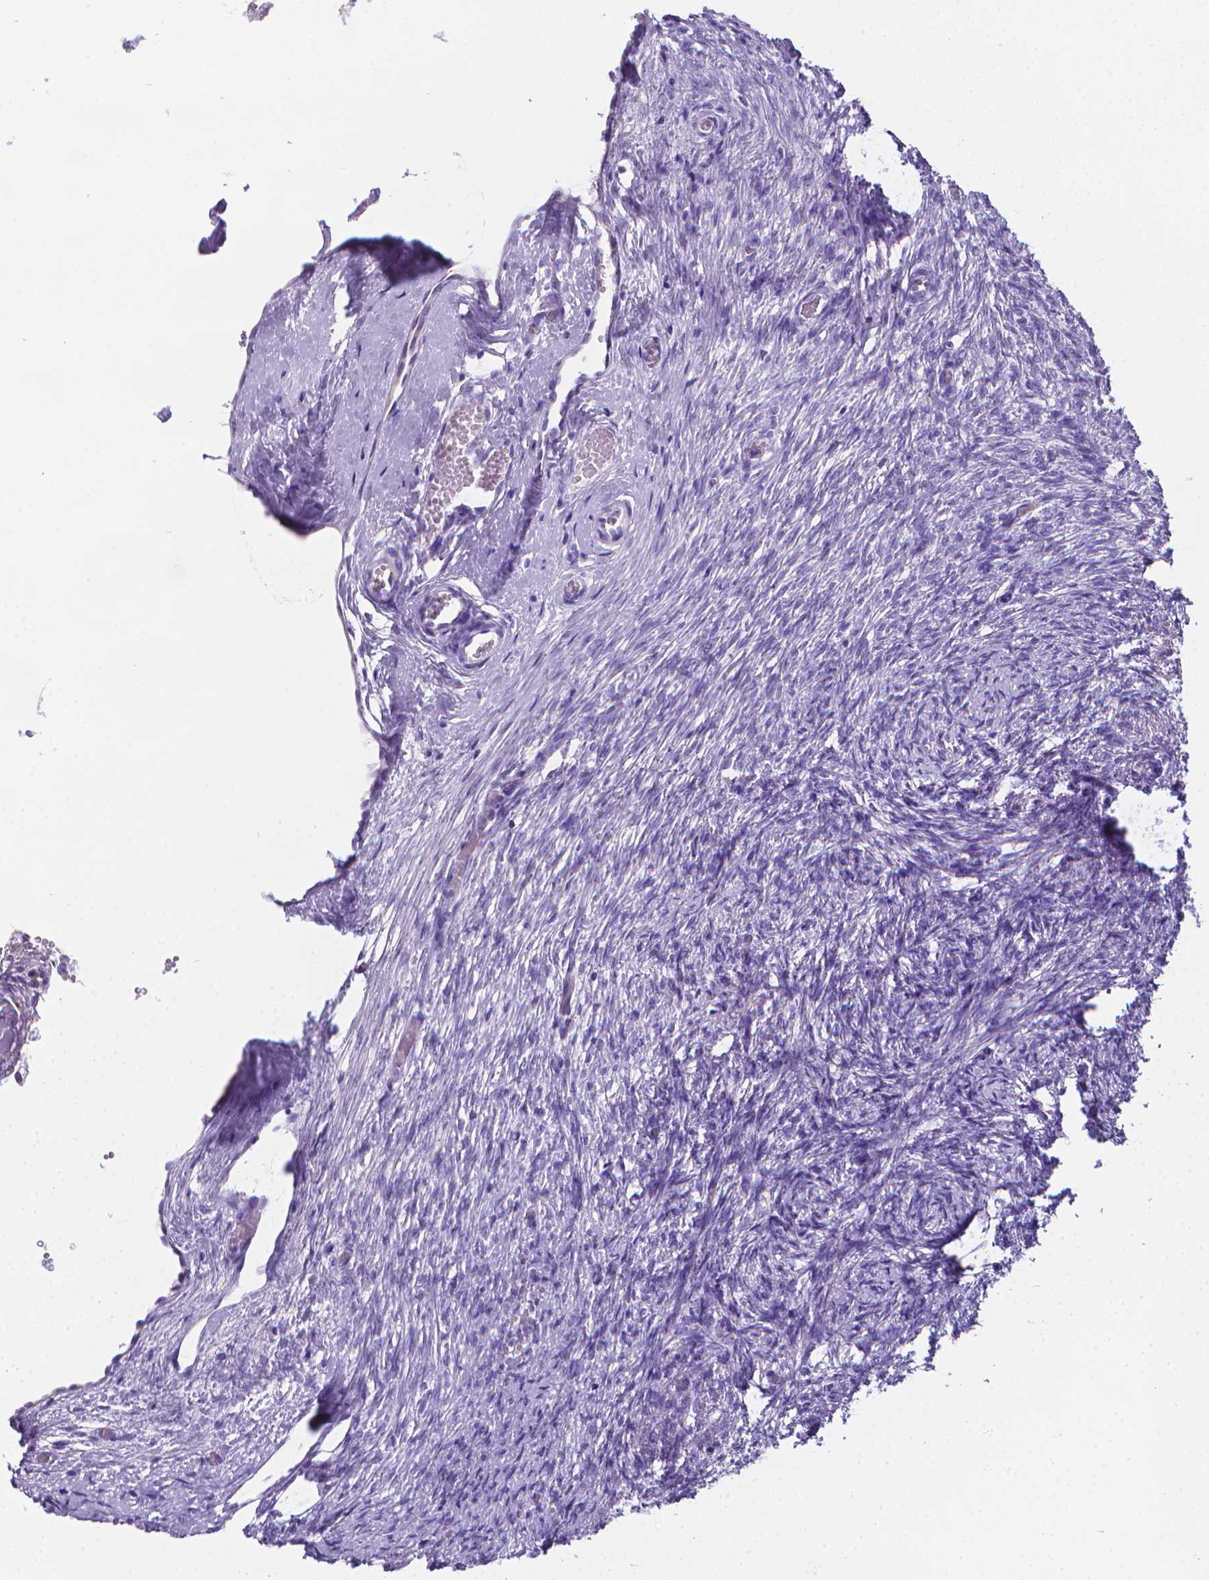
{"staining": {"intensity": "negative", "quantity": "none", "location": "none"}, "tissue": "ovary", "cell_type": "Follicle cells", "image_type": "normal", "snomed": [{"axis": "morphology", "description": "Normal tissue, NOS"}, {"axis": "topography", "description": "Ovary"}], "caption": "This is a histopathology image of immunohistochemistry staining of benign ovary, which shows no positivity in follicle cells. (Brightfield microscopy of DAB (3,3'-diaminobenzidine) immunohistochemistry (IHC) at high magnification).", "gene": "LRRC73", "patient": {"sex": "female", "age": 46}}